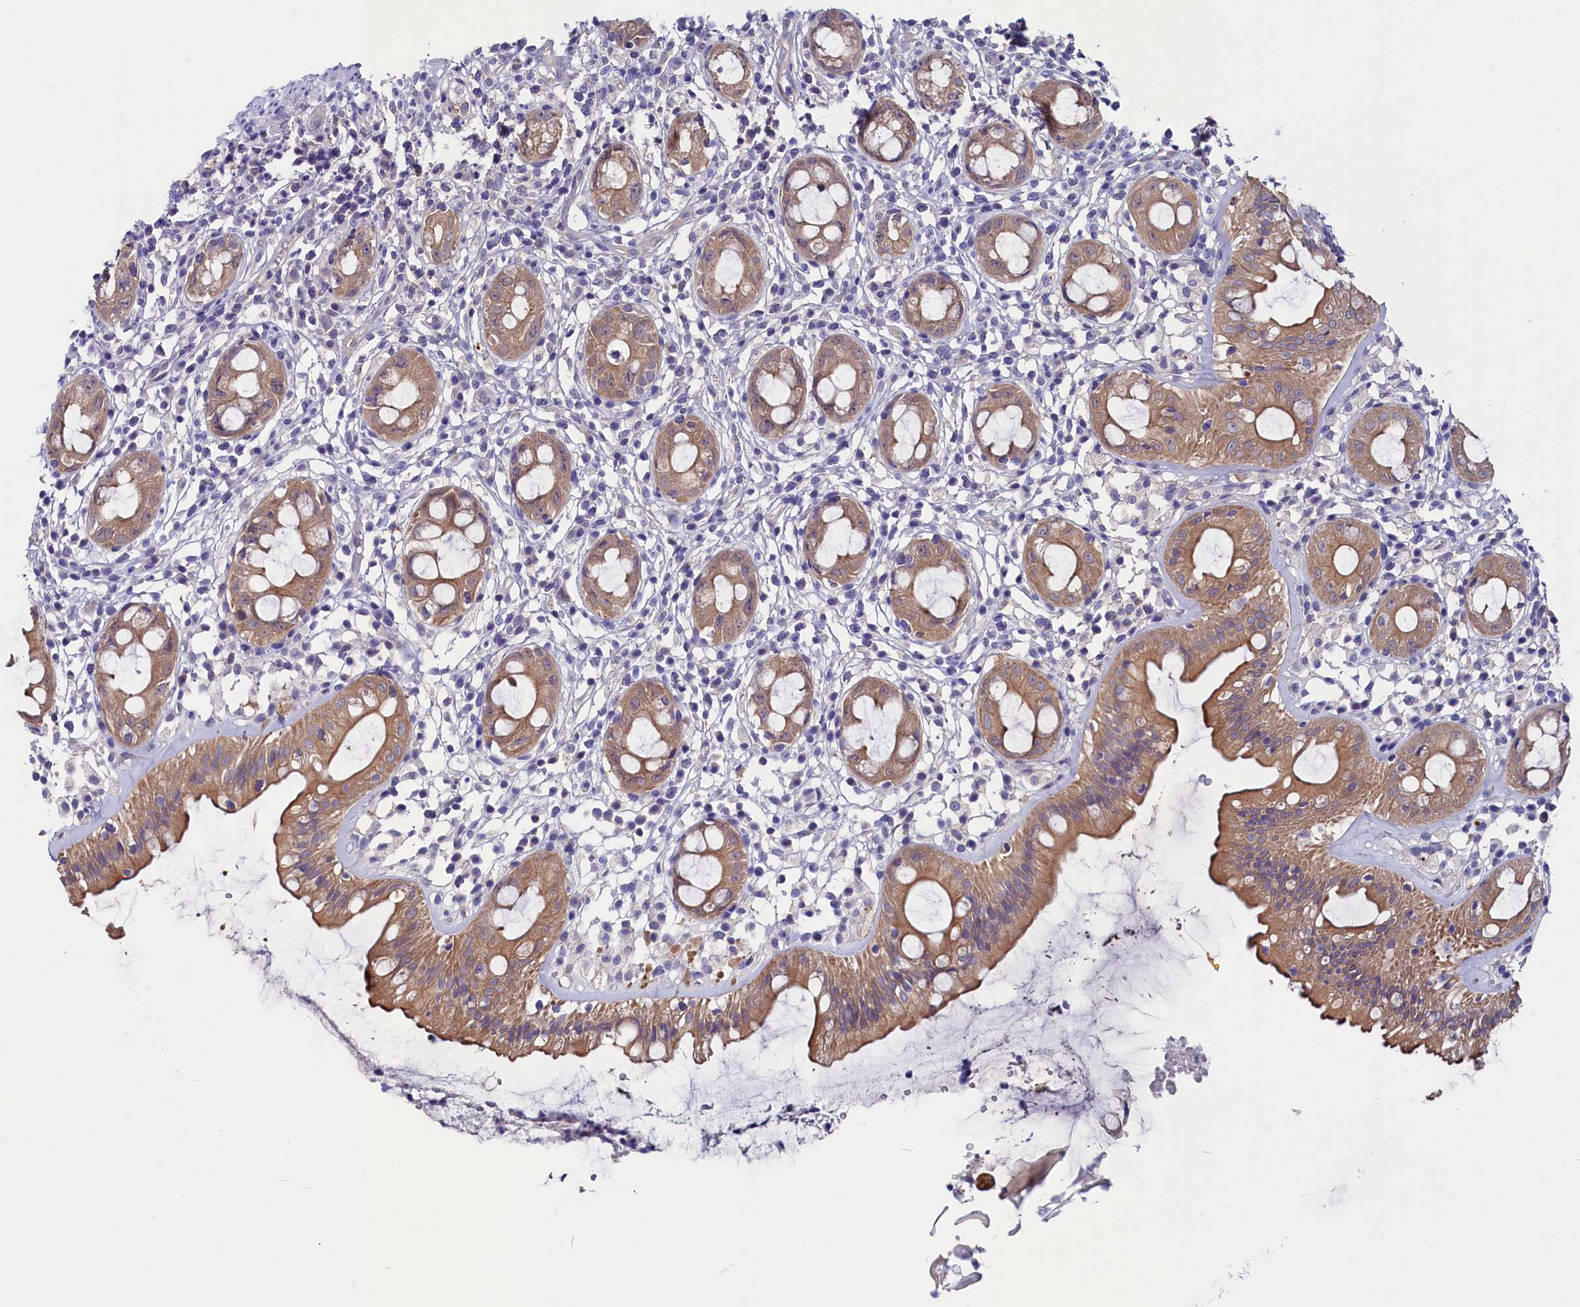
{"staining": {"intensity": "moderate", "quantity": ">75%", "location": "cytoplasmic/membranous"}, "tissue": "rectum", "cell_type": "Glandular cells", "image_type": "normal", "snomed": [{"axis": "morphology", "description": "Normal tissue, NOS"}, {"axis": "topography", "description": "Rectum"}], "caption": "Immunohistochemical staining of normal rectum reveals moderate cytoplasmic/membranous protein staining in approximately >75% of glandular cells. Nuclei are stained in blue.", "gene": "CIAPIN1", "patient": {"sex": "female", "age": 57}}